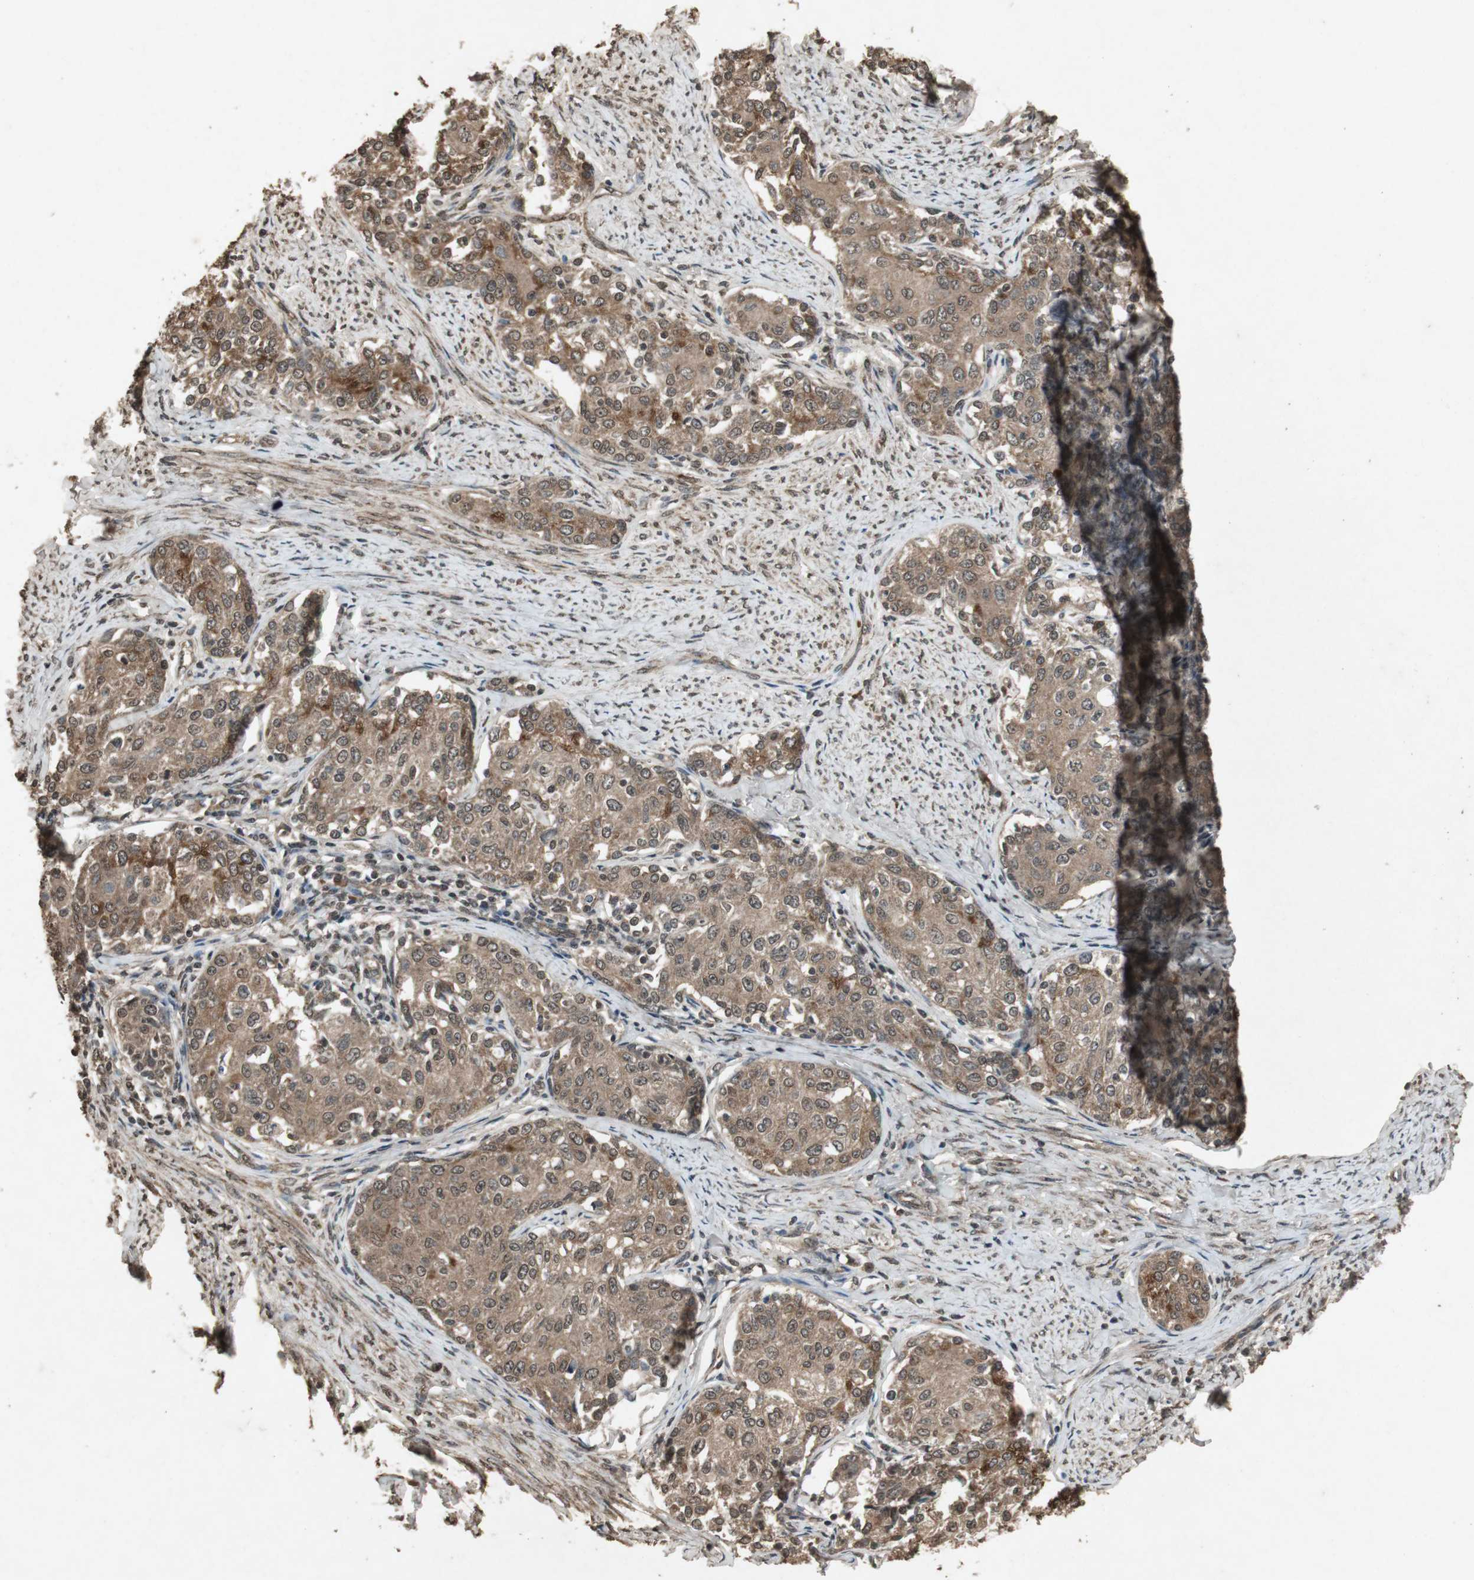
{"staining": {"intensity": "moderate", "quantity": ">75%", "location": "cytoplasmic/membranous,nuclear"}, "tissue": "cervical cancer", "cell_type": "Tumor cells", "image_type": "cancer", "snomed": [{"axis": "morphology", "description": "Squamous cell carcinoma, NOS"}, {"axis": "morphology", "description": "Adenocarcinoma, NOS"}, {"axis": "topography", "description": "Cervix"}], "caption": "The immunohistochemical stain shows moderate cytoplasmic/membranous and nuclear positivity in tumor cells of cervical cancer tissue. The protein of interest is stained brown, and the nuclei are stained in blue (DAB (3,3'-diaminobenzidine) IHC with brightfield microscopy, high magnification).", "gene": "EMX1", "patient": {"sex": "female", "age": 52}}